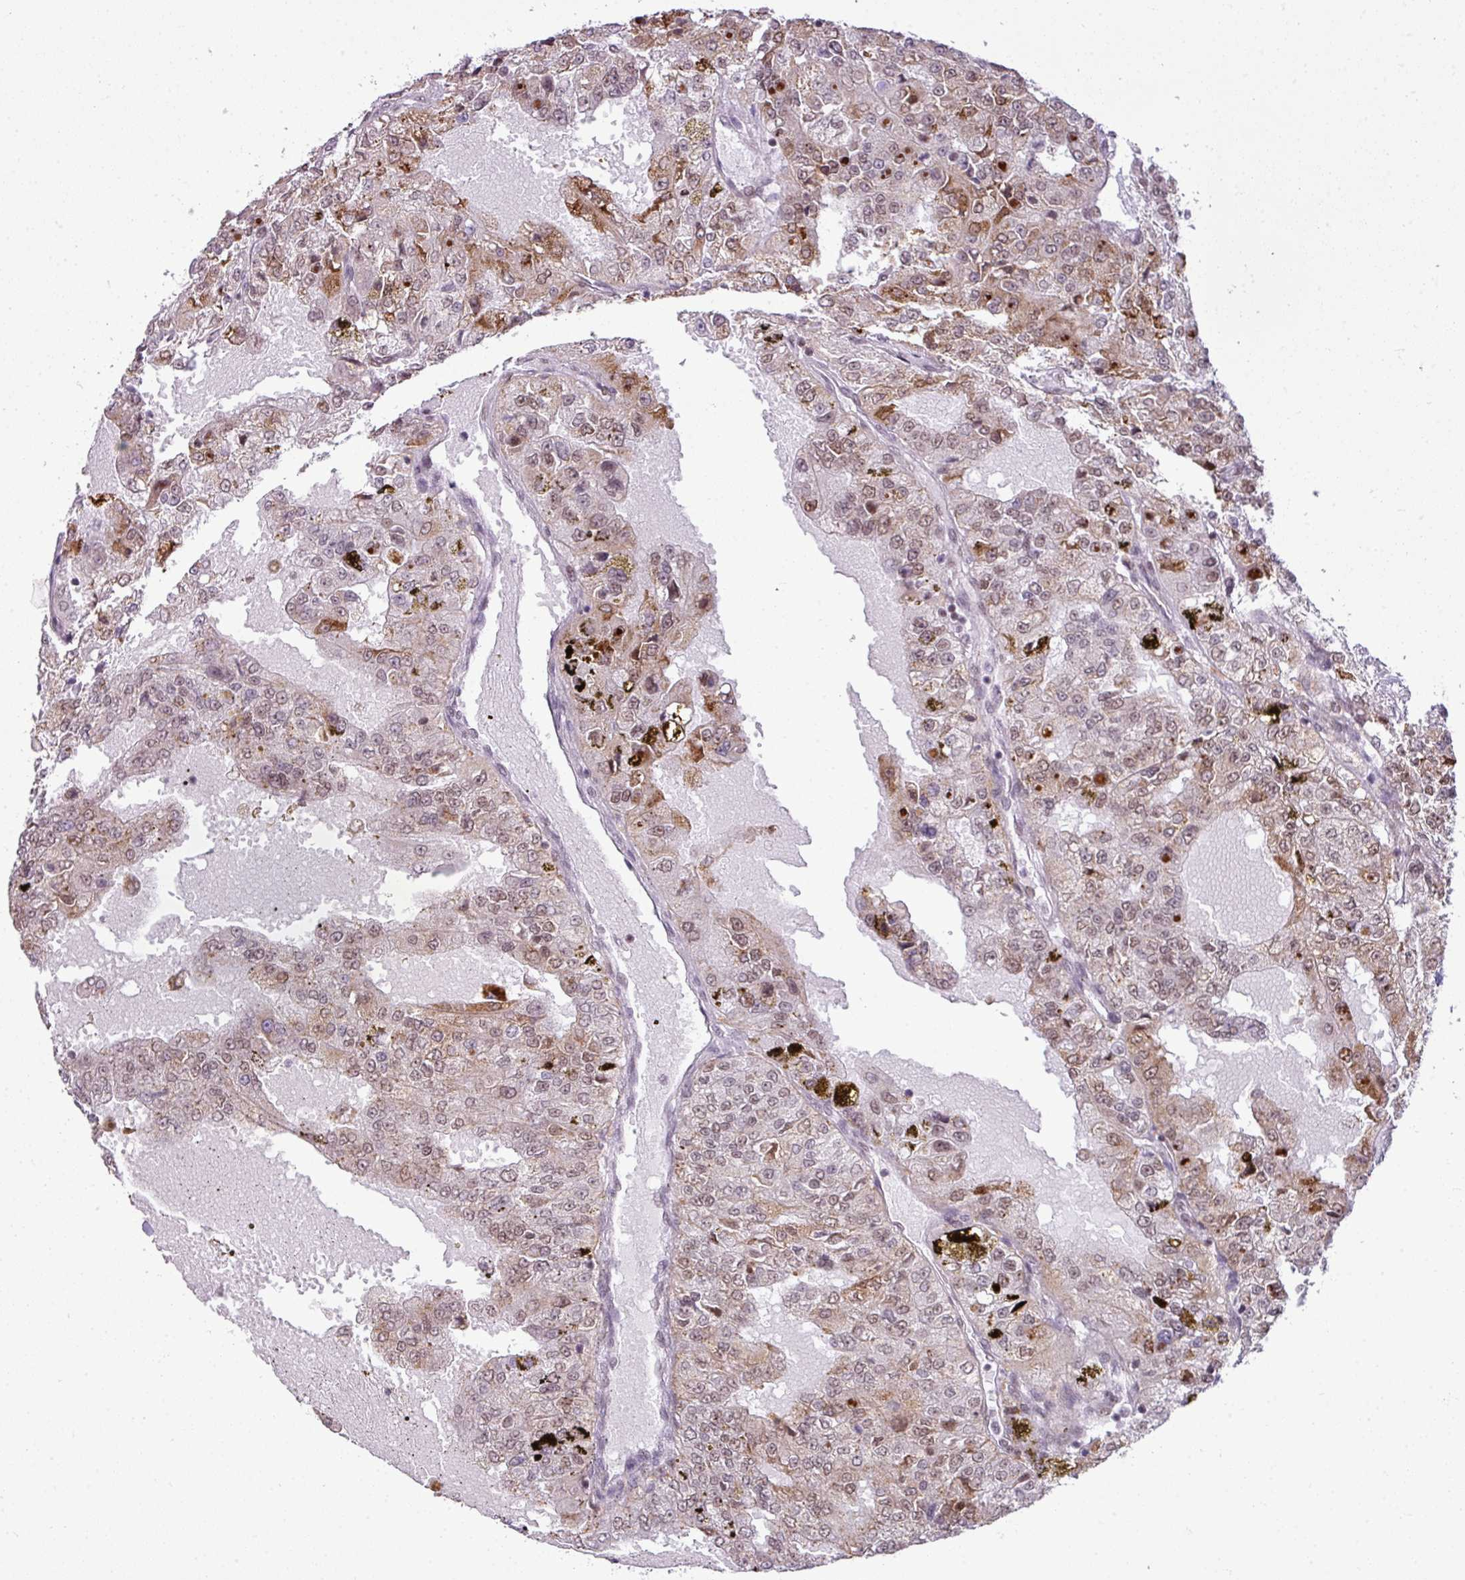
{"staining": {"intensity": "moderate", "quantity": ">75%", "location": "cytoplasmic/membranous,nuclear"}, "tissue": "renal cancer", "cell_type": "Tumor cells", "image_type": "cancer", "snomed": [{"axis": "morphology", "description": "Adenocarcinoma, NOS"}, {"axis": "topography", "description": "Kidney"}], "caption": "The micrograph shows a brown stain indicating the presence of a protein in the cytoplasmic/membranous and nuclear of tumor cells in adenocarcinoma (renal).", "gene": "ARL6IP4", "patient": {"sex": "female", "age": 63}}